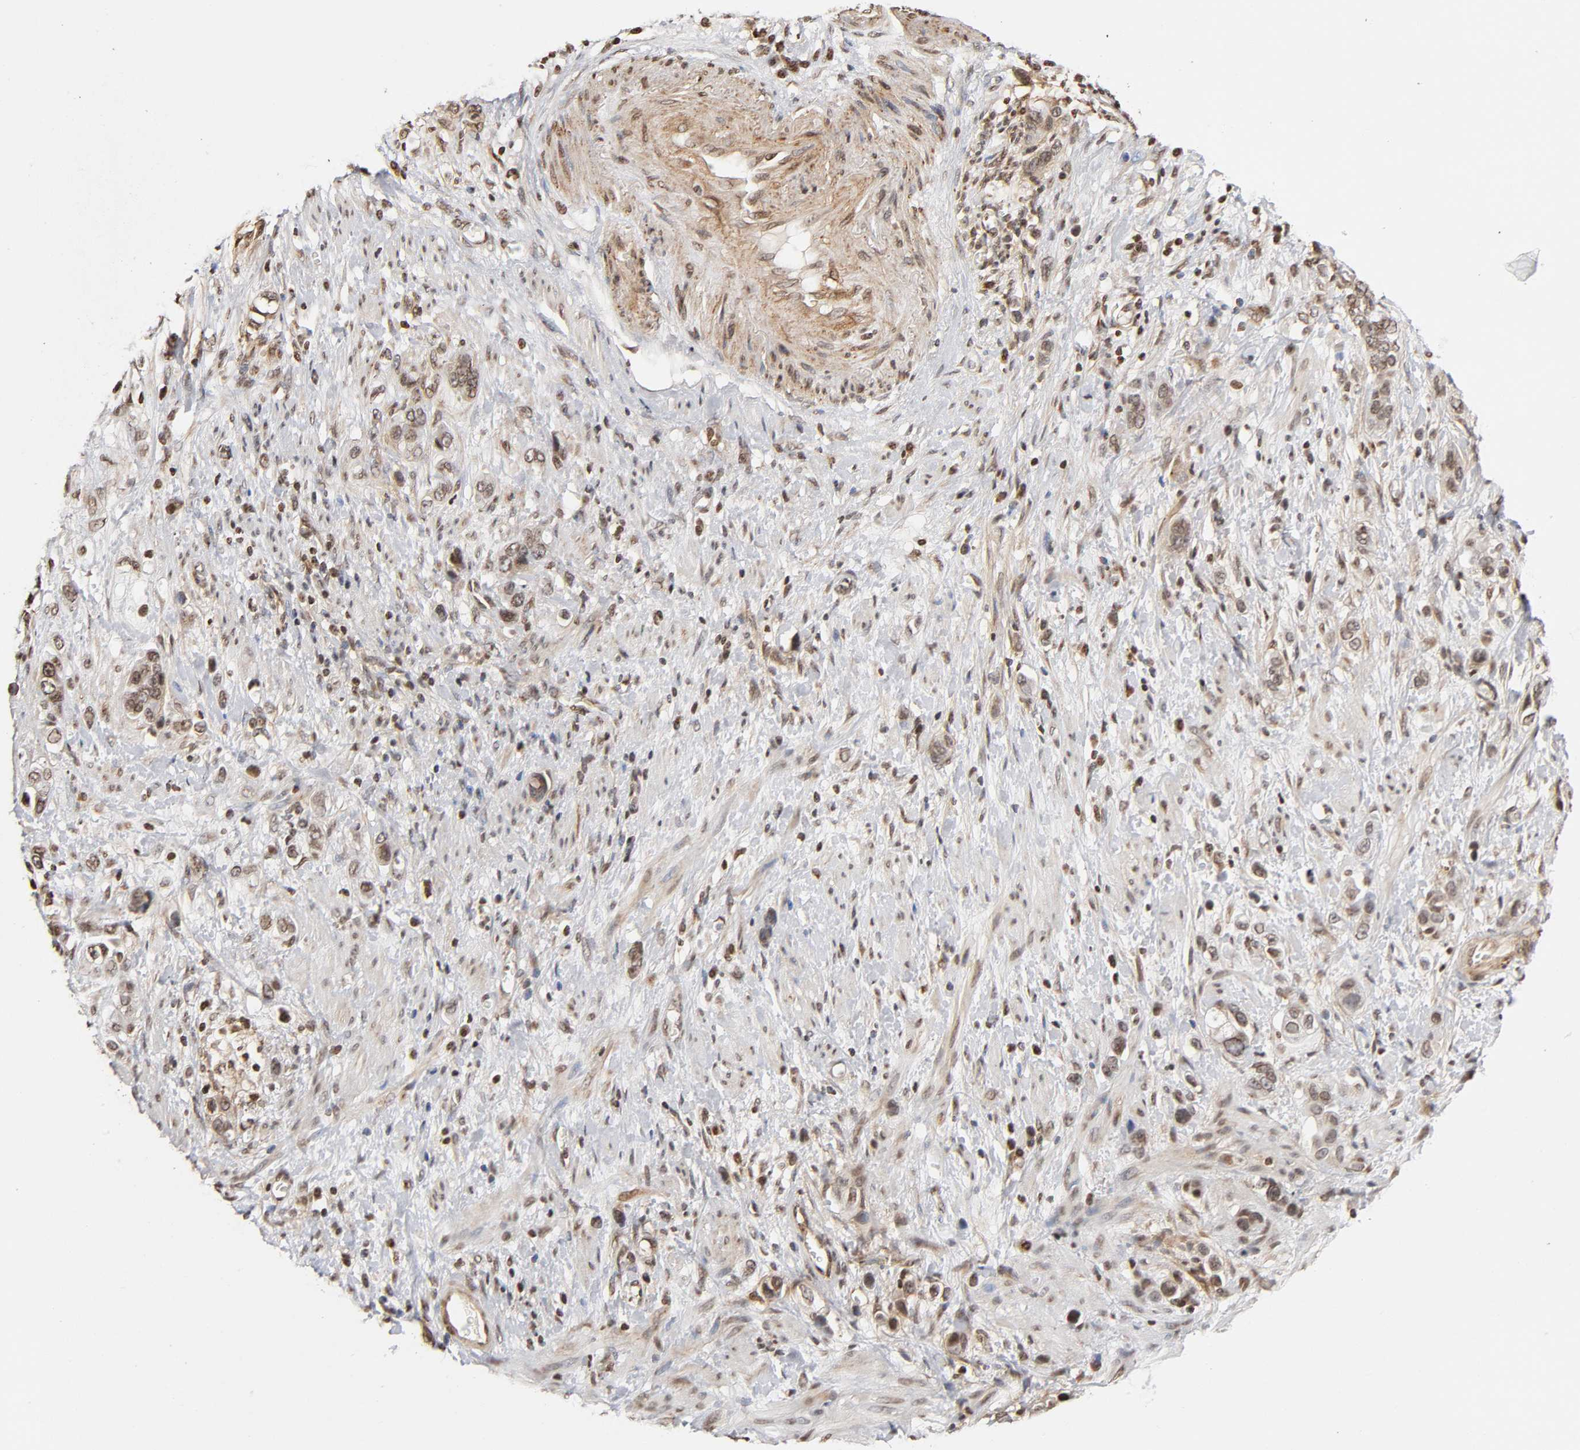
{"staining": {"intensity": "weak", "quantity": ">75%", "location": "cytoplasmic/membranous,nuclear"}, "tissue": "stomach cancer", "cell_type": "Tumor cells", "image_type": "cancer", "snomed": [{"axis": "morphology", "description": "Adenocarcinoma, NOS"}, {"axis": "topography", "description": "Stomach, lower"}], "caption": "Human stomach cancer stained with a protein marker displays weak staining in tumor cells.", "gene": "ITGAV", "patient": {"sex": "female", "age": 93}}